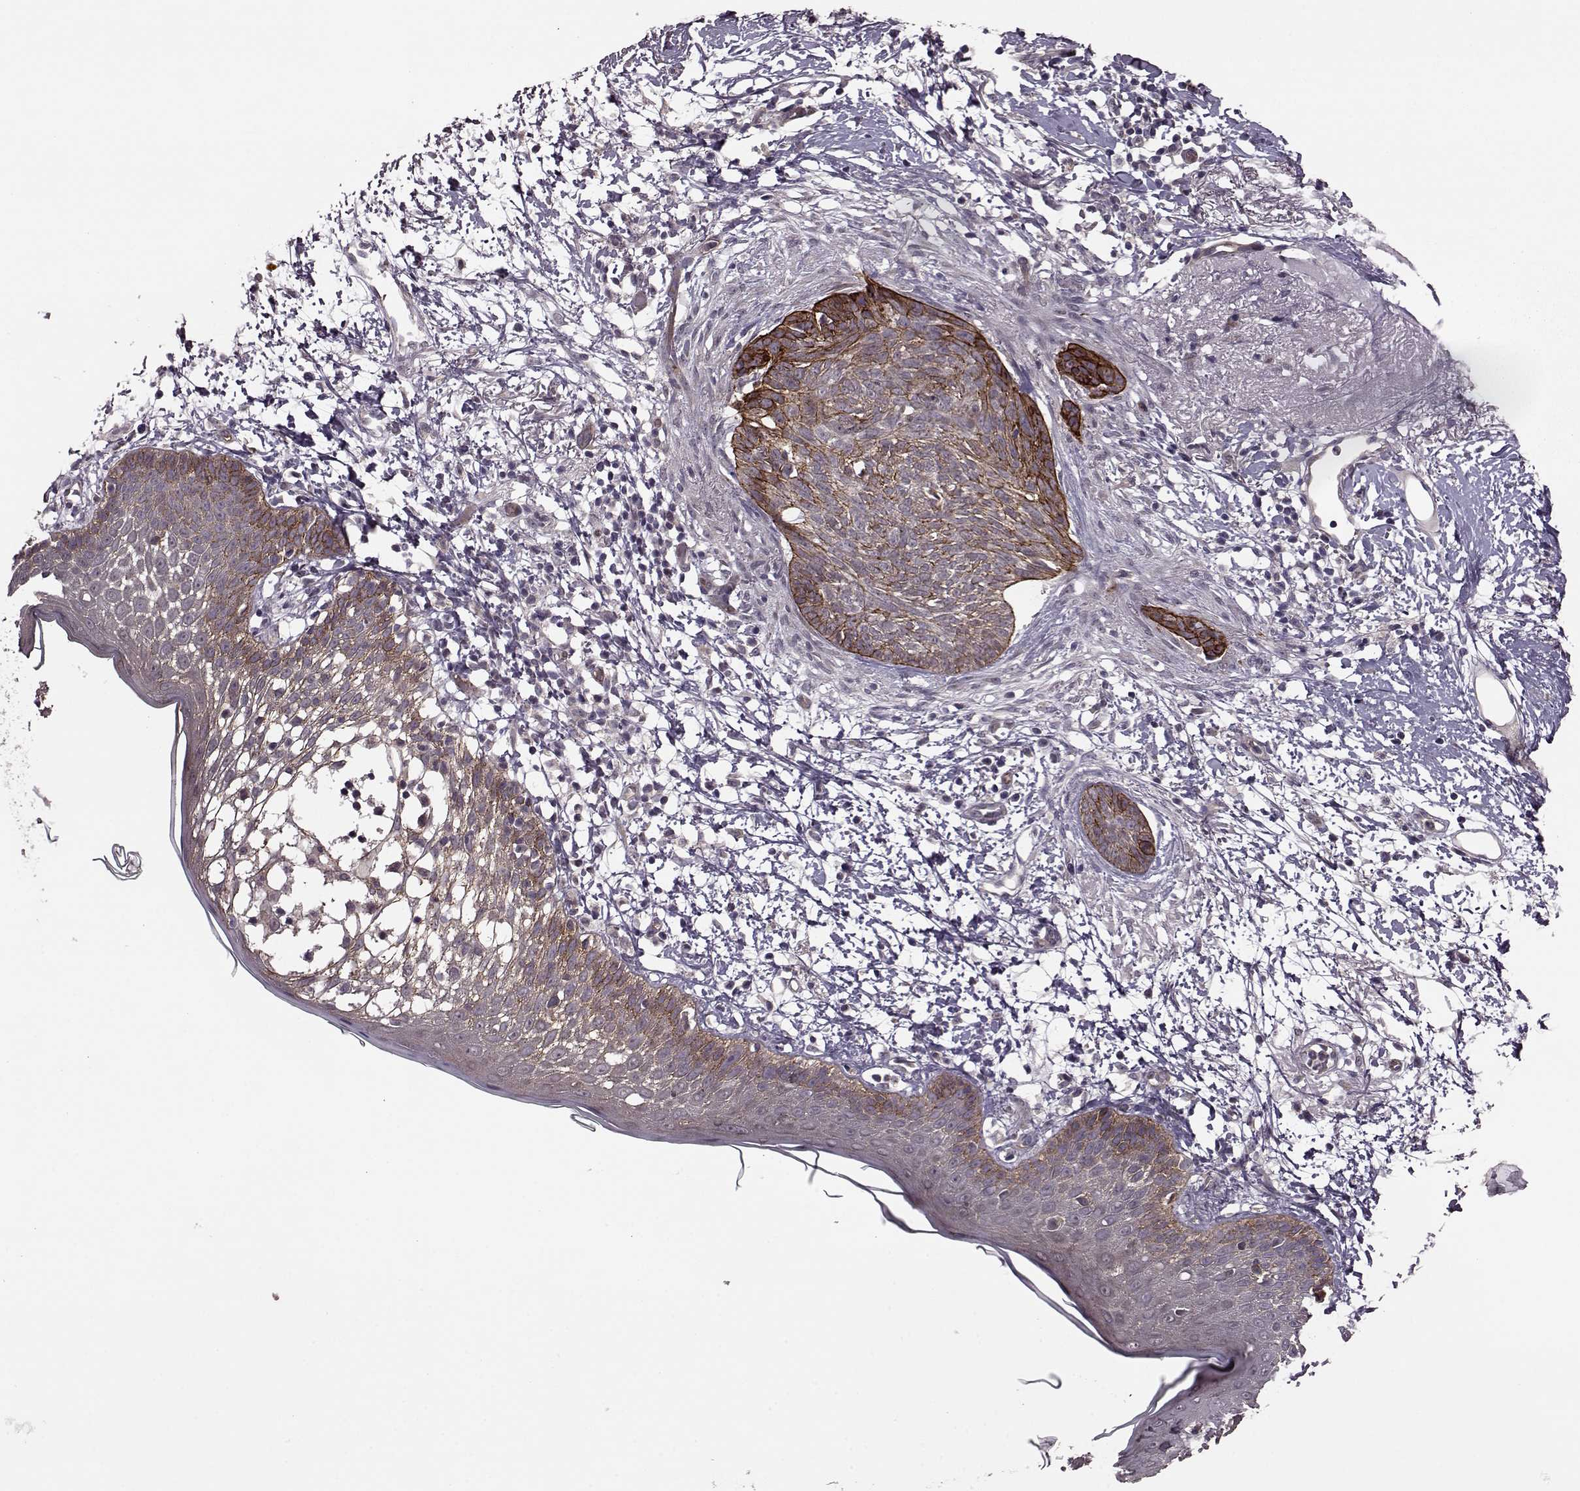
{"staining": {"intensity": "strong", "quantity": ">75%", "location": "cytoplasmic/membranous"}, "tissue": "skin cancer", "cell_type": "Tumor cells", "image_type": "cancer", "snomed": [{"axis": "morphology", "description": "Normal tissue, NOS"}, {"axis": "morphology", "description": "Basal cell carcinoma"}, {"axis": "topography", "description": "Skin"}], "caption": "Immunohistochemical staining of human basal cell carcinoma (skin) demonstrates high levels of strong cytoplasmic/membranous protein expression in about >75% of tumor cells. Ihc stains the protein in brown and the nuclei are stained blue.", "gene": "SYNPO", "patient": {"sex": "male", "age": 84}}